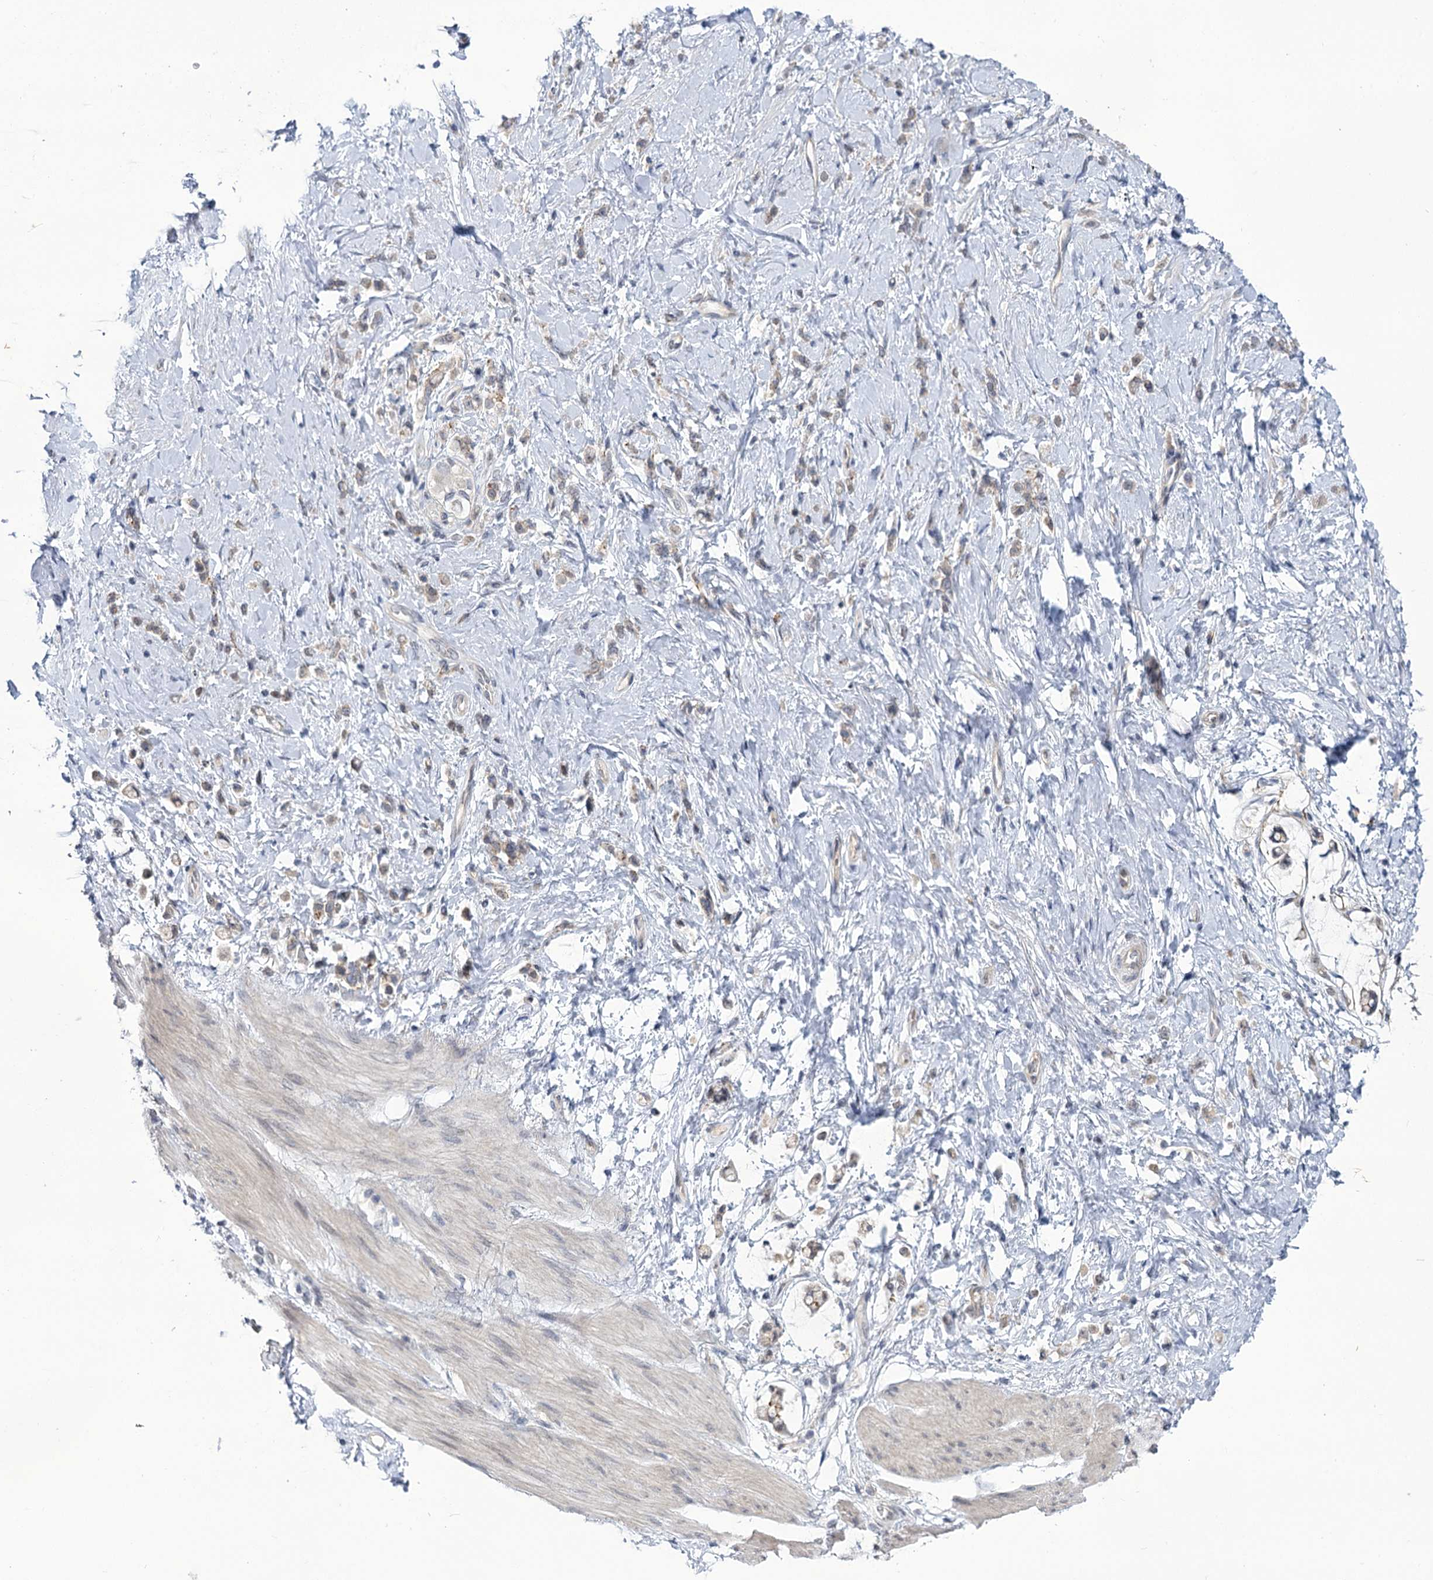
{"staining": {"intensity": "weak", "quantity": "25%-75%", "location": "cytoplasmic/membranous"}, "tissue": "stomach cancer", "cell_type": "Tumor cells", "image_type": "cancer", "snomed": [{"axis": "morphology", "description": "Adenocarcinoma, NOS"}, {"axis": "topography", "description": "Stomach"}], "caption": "This micrograph shows stomach cancer stained with IHC to label a protein in brown. The cytoplasmic/membranous of tumor cells show weak positivity for the protein. Nuclei are counter-stained blue.", "gene": "MBLAC2", "patient": {"sex": "female", "age": 60}}